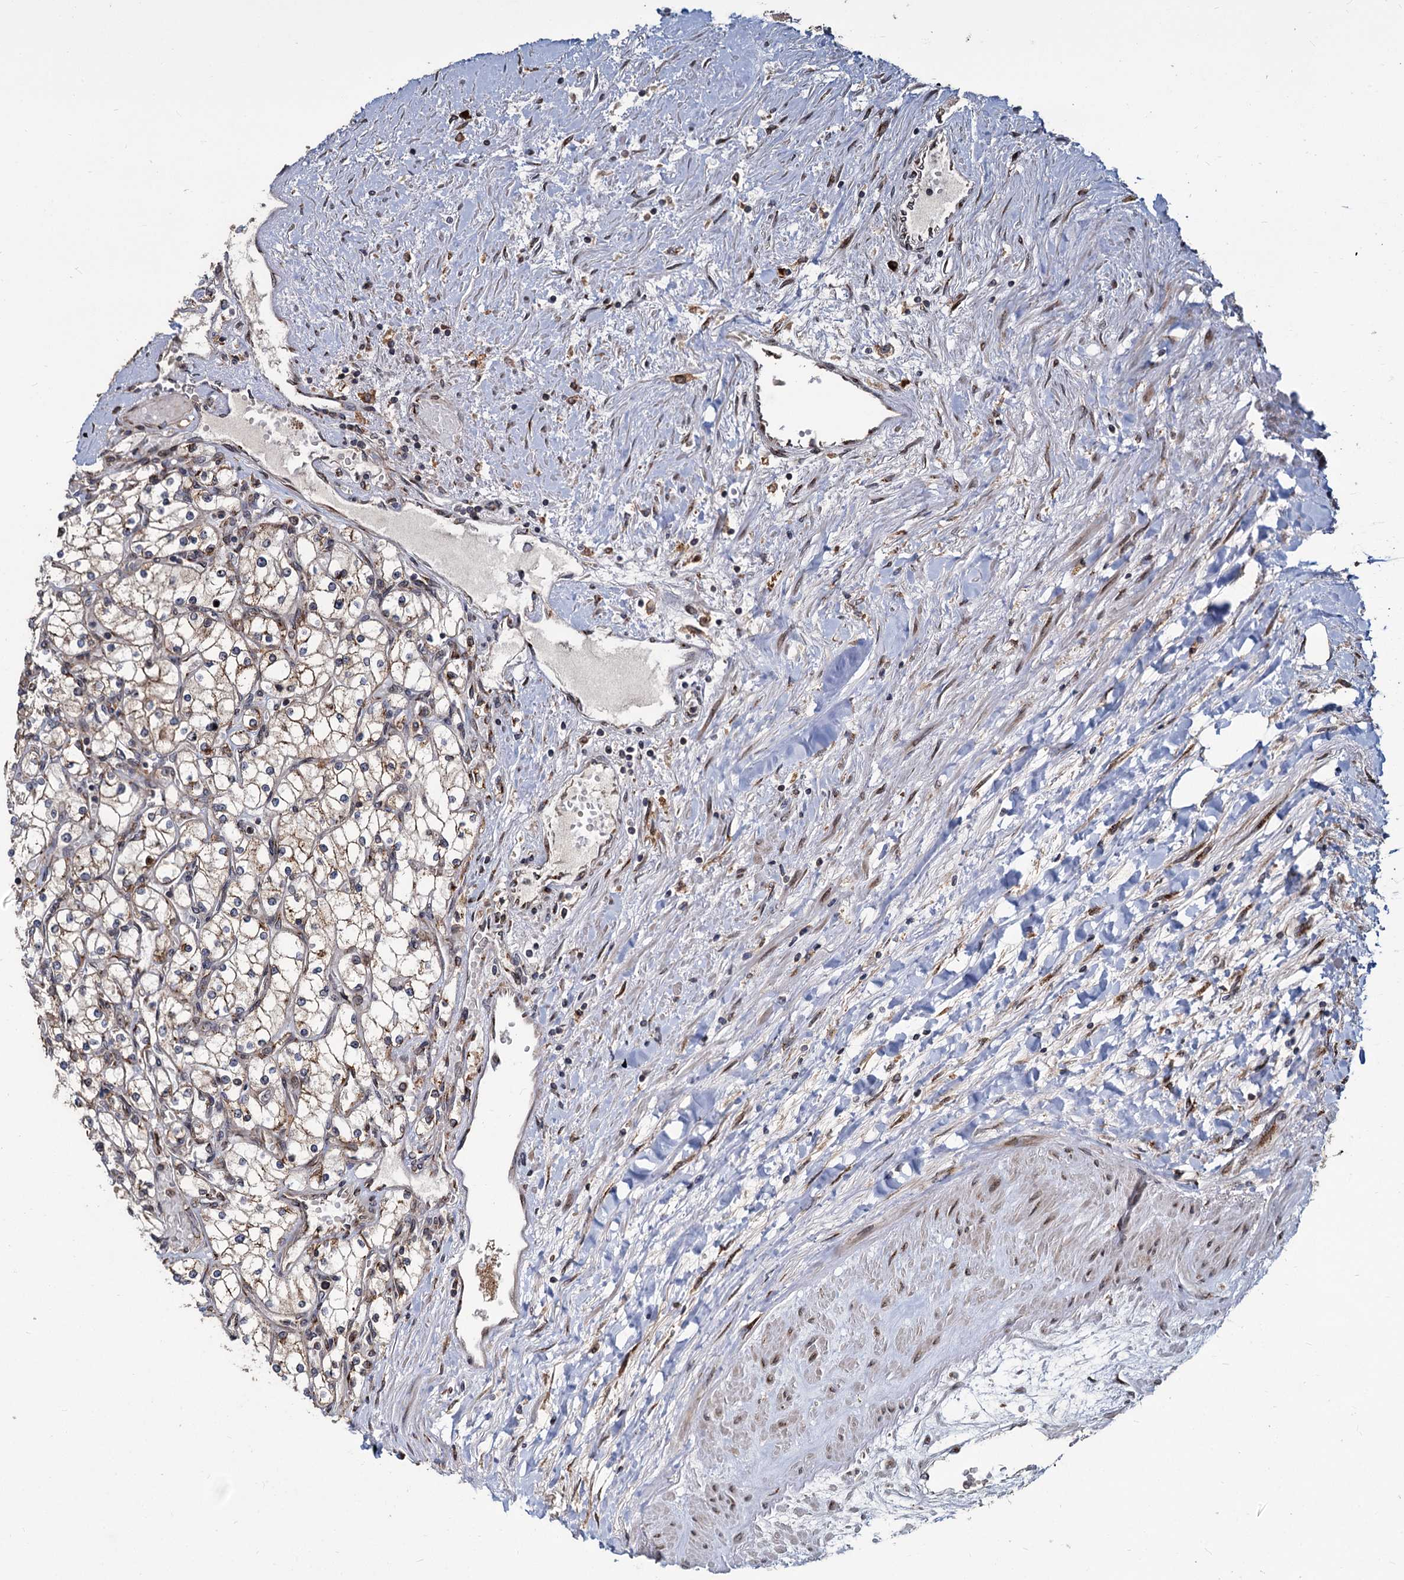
{"staining": {"intensity": "moderate", "quantity": ">75%", "location": "cytoplasmic/membranous"}, "tissue": "renal cancer", "cell_type": "Tumor cells", "image_type": "cancer", "snomed": [{"axis": "morphology", "description": "Adenocarcinoma, NOS"}, {"axis": "topography", "description": "Kidney"}], "caption": "About >75% of tumor cells in human renal adenocarcinoma demonstrate moderate cytoplasmic/membranous protein positivity as visualized by brown immunohistochemical staining.", "gene": "SAAL1", "patient": {"sex": "male", "age": 80}}